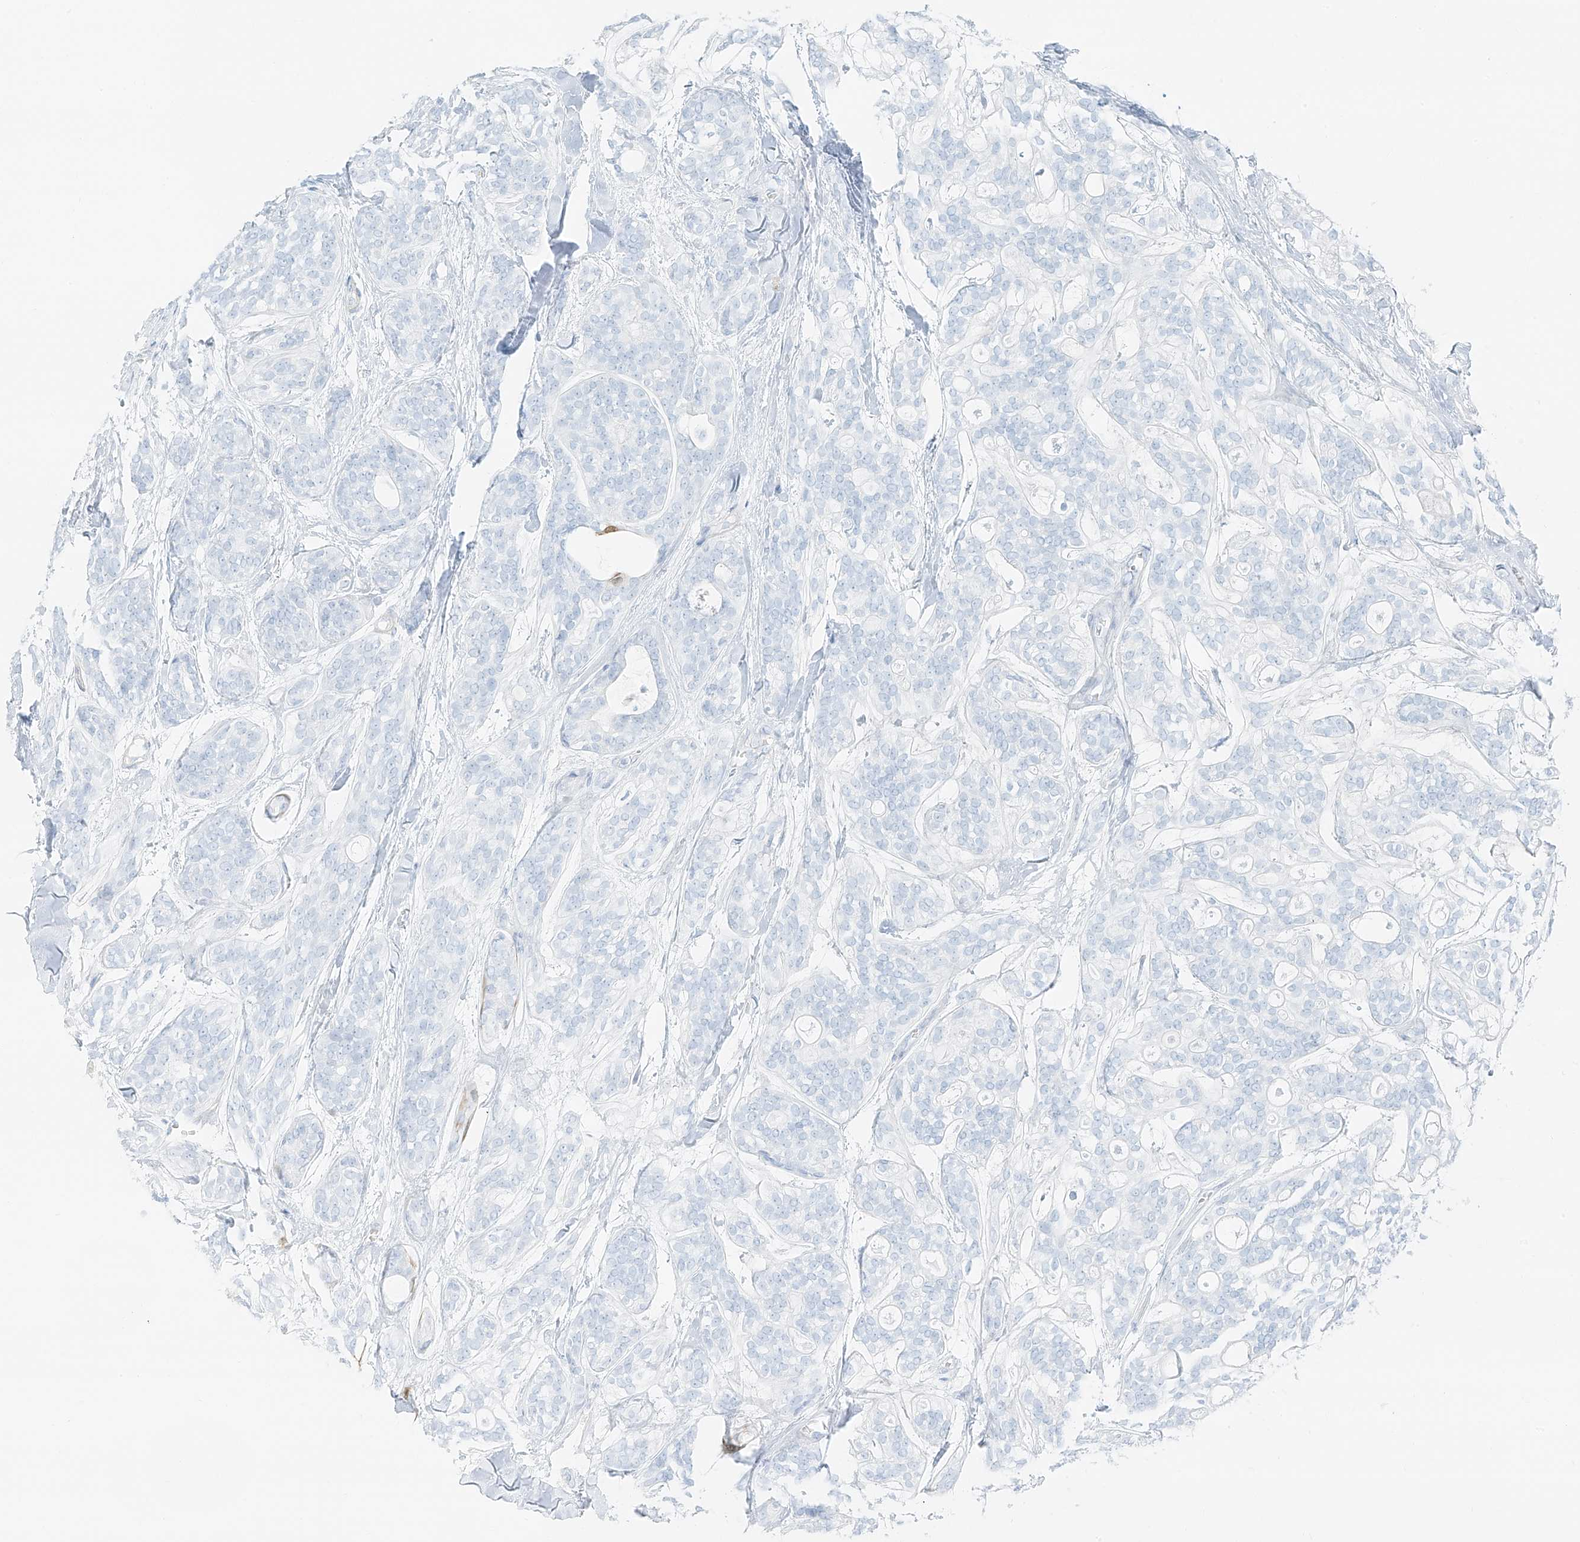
{"staining": {"intensity": "negative", "quantity": "none", "location": "none"}, "tissue": "head and neck cancer", "cell_type": "Tumor cells", "image_type": "cancer", "snomed": [{"axis": "morphology", "description": "Adenocarcinoma, NOS"}, {"axis": "topography", "description": "Head-Neck"}], "caption": "Immunohistochemical staining of human head and neck cancer reveals no significant positivity in tumor cells.", "gene": "SMCP", "patient": {"sex": "male", "age": 66}}